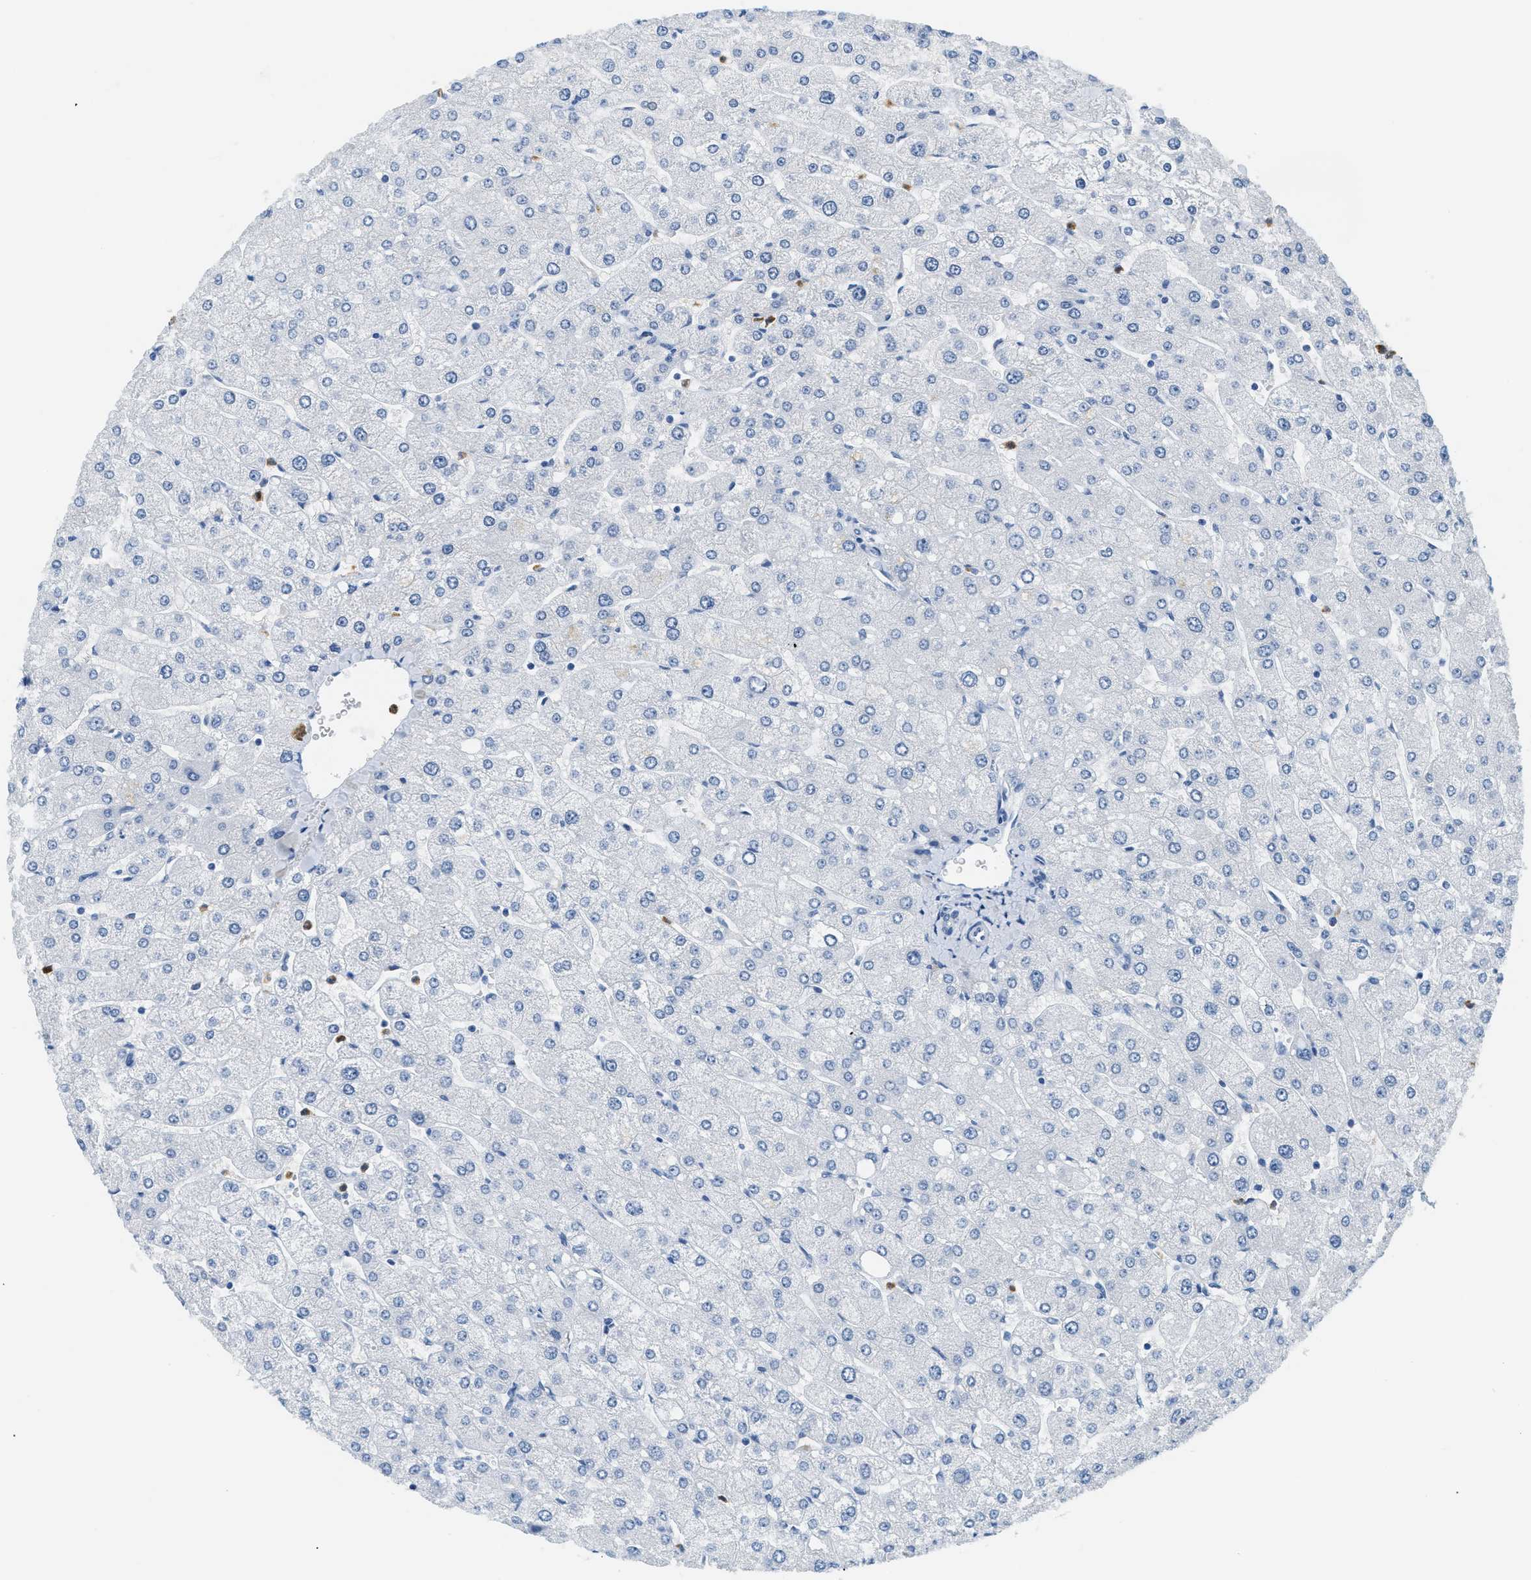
{"staining": {"intensity": "negative", "quantity": "none", "location": "none"}, "tissue": "liver", "cell_type": "Cholangiocytes", "image_type": "normal", "snomed": [{"axis": "morphology", "description": "Normal tissue, NOS"}, {"axis": "topography", "description": "Liver"}], "caption": "The micrograph demonstrates no significant expression in cholangiocytes of liver.", "gene": "LCN2", "patient": {"sex": "male", "age": 55}}